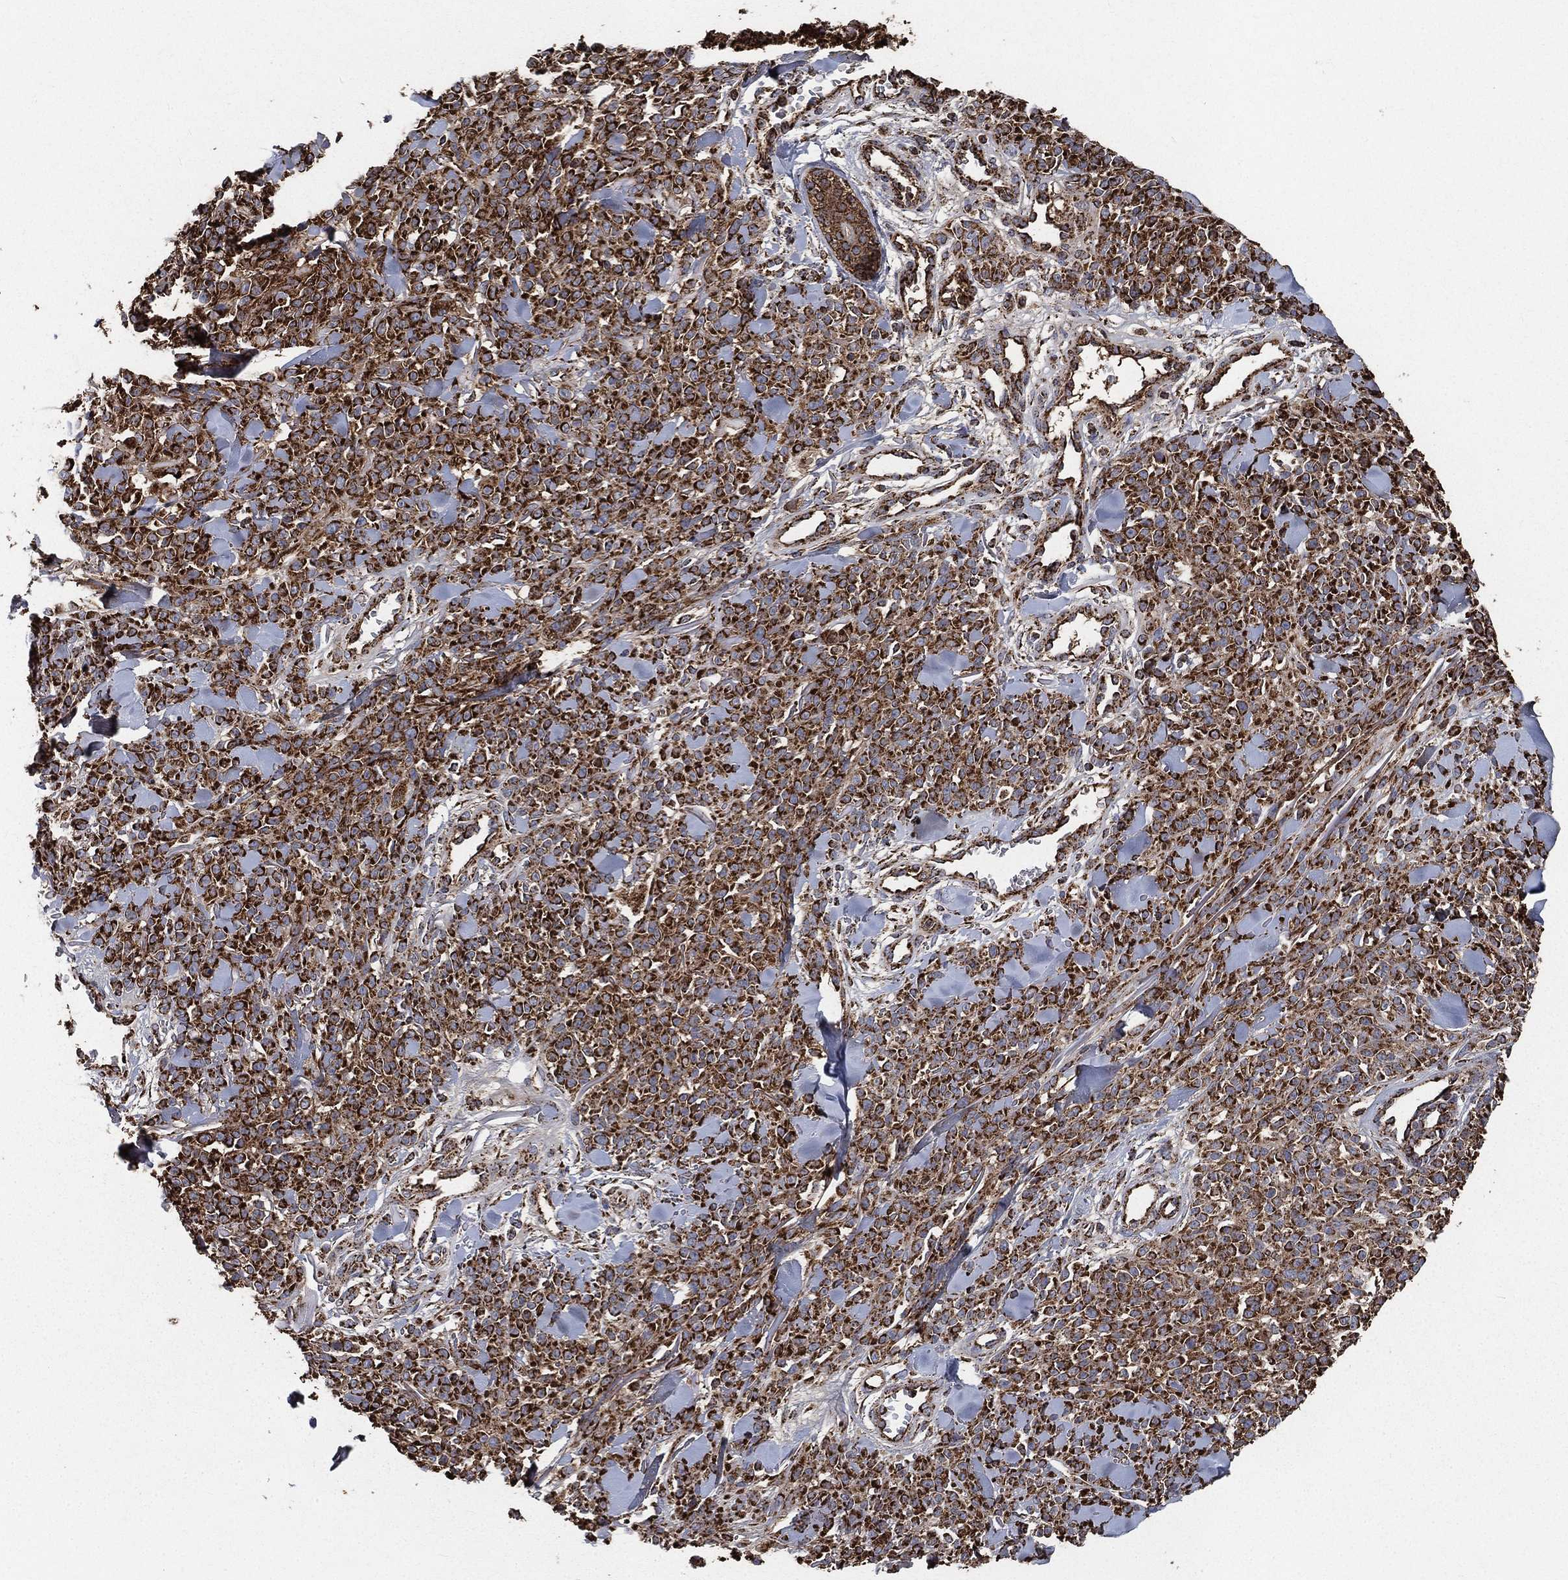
{"staining": {"intensity": "strong", "quantity": ">75%", "location": "cytoplasmic/membranous"}, "tissue": "melanoma", "cell_type": "Tumor cells", "image_type": "cancer", "snomed": [{"axis": "morphology", "description": "Malignant melanoma, NOS"}, {"axis": "topography", "description": "Skin"}, {"axis": "topography", "description": "Skin of trunk"}], "caption": "About >75% of tumor cells in human malignant melanoma exhibit strong cytoplasmic/membranous protein positivity as visualized by brown immunohistochemical staining.", "gene": "SLC38A7", "patient": {"sex": "male", "age": 74}}